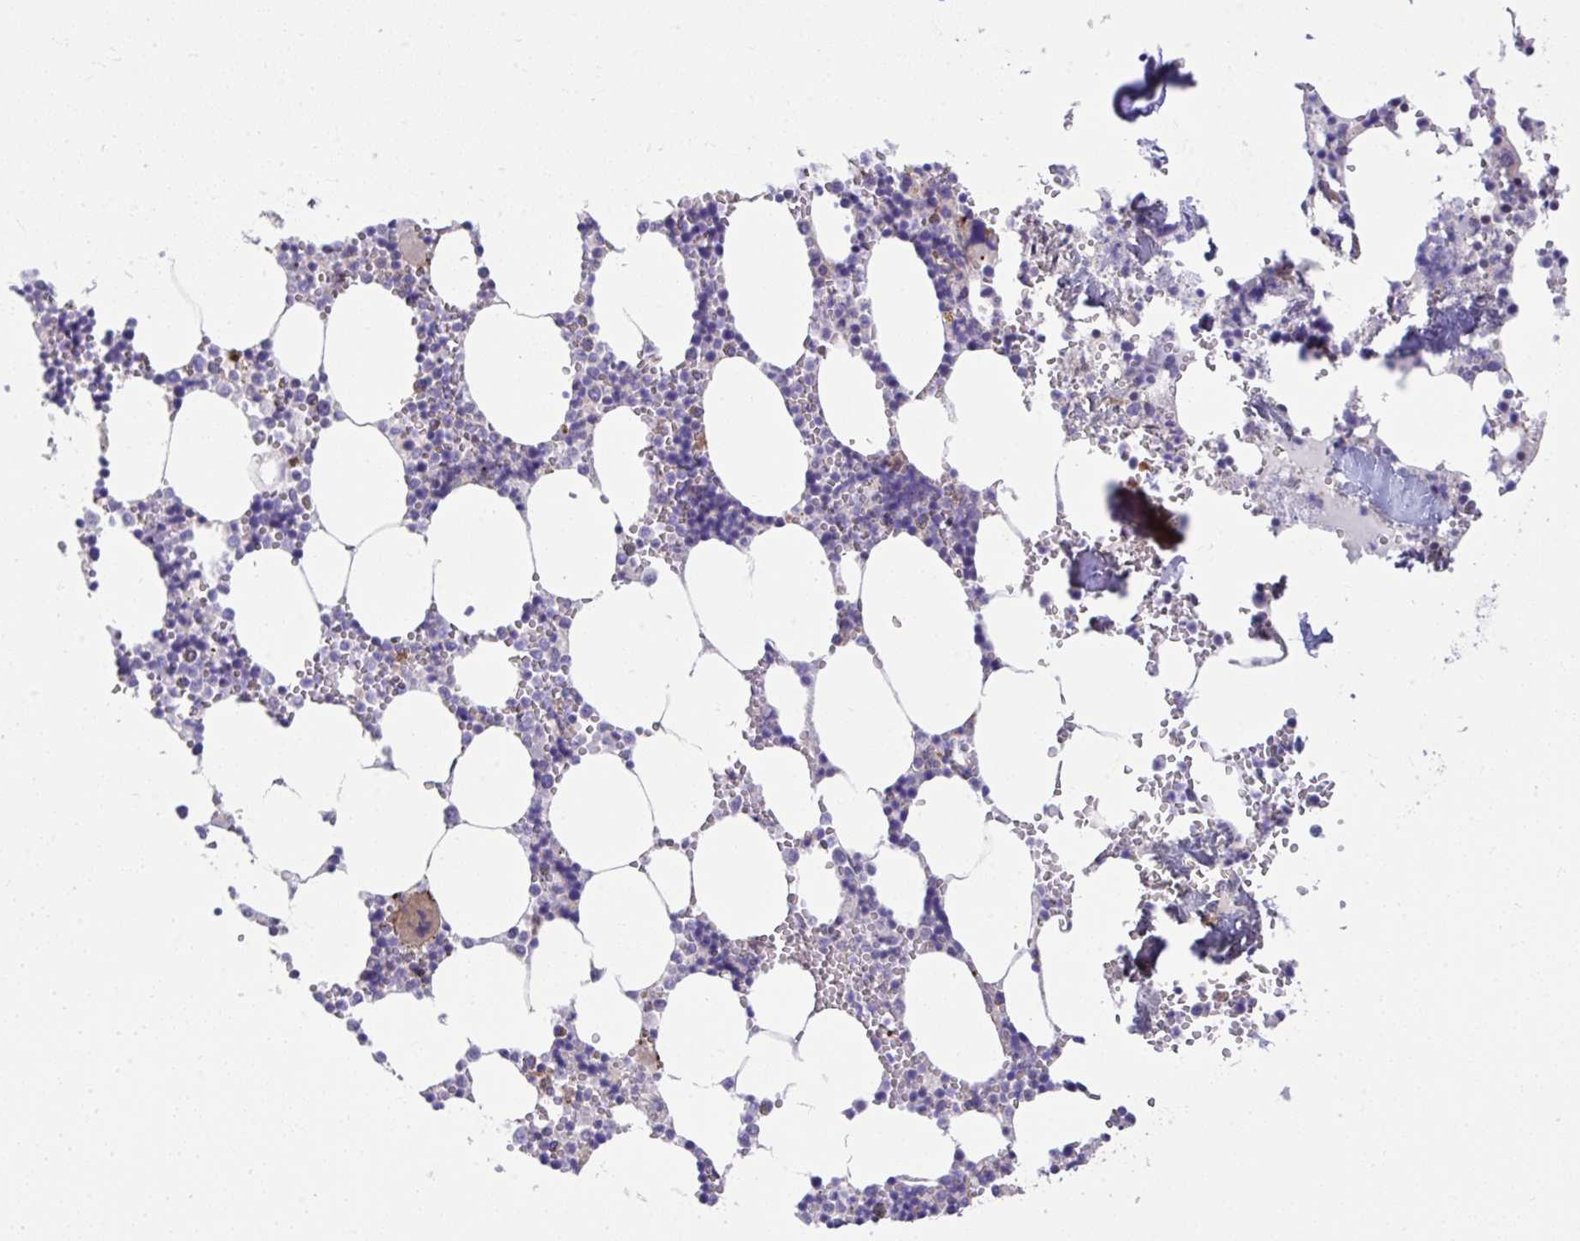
{"staining": {"intensity": "moderate", "quantity": "<25%", "location": "cytoplasmic/membranous"}, "tissue": "bone marrow", "cell_type": "Hematopoietic cells", "image_type": "normal", "snomed": [{"axis": "morphology", "description": "Normal tissue, NOS"}, {"axis": "topography", "description": "Bone marrow"}], "caption": "Immunohistochemistry (IHC) staining of unremarkable bone marrow, which displays low levels of moderate cytoplasmic/membranous staining in approximately <25% of hematopoietic cells indicating moderate cytoplasmic/membranous protein expression. The staining was performed using DAB (3,3'-diaminobenzidine) (brown) for protein detection and nuclei were counterstained in hematoxylin (blue).", "gene": "PCDHB7", "patient": {"sex": "male", "age": 54}}